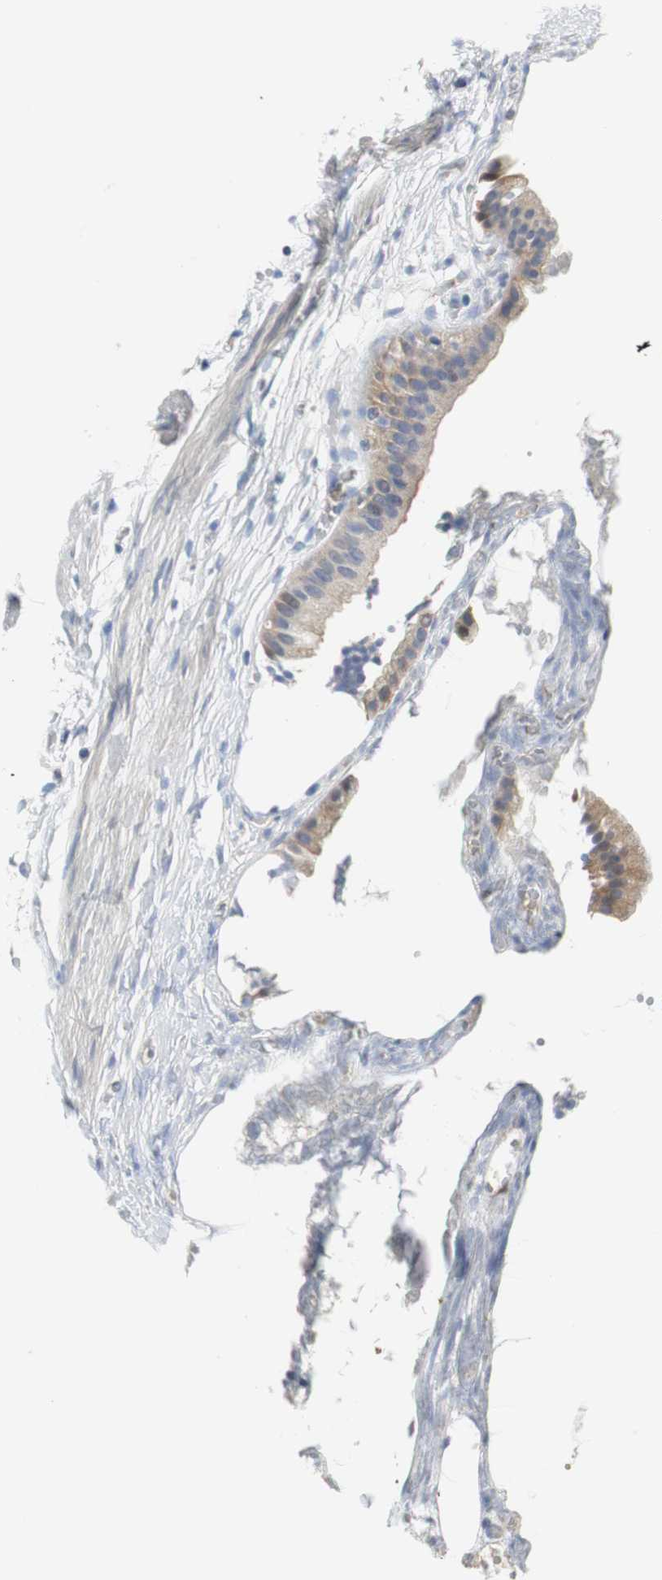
{"staining": {"intensity": "weak", "quantity": "25%-75%", "location": "cytoplasmic/membranous"}, "tissue": "gallbladder", "cell_type": "Glandular cells", "image_type": "normal", "snomed": [{"axis": "morphology", "description": "Normal tissue, NOS"}, {"axis": "topography", "description": "Gallbladder"}], "caption": "The image demonstrates staining of unremarkable gallbladder, revealing weak cytoplasmic/membranous protein positivity (brown color) within glandular cells. Nuclei are stained in blue.", "gene": "PCK1", "patient": {"sex": "female", "age": 63}}